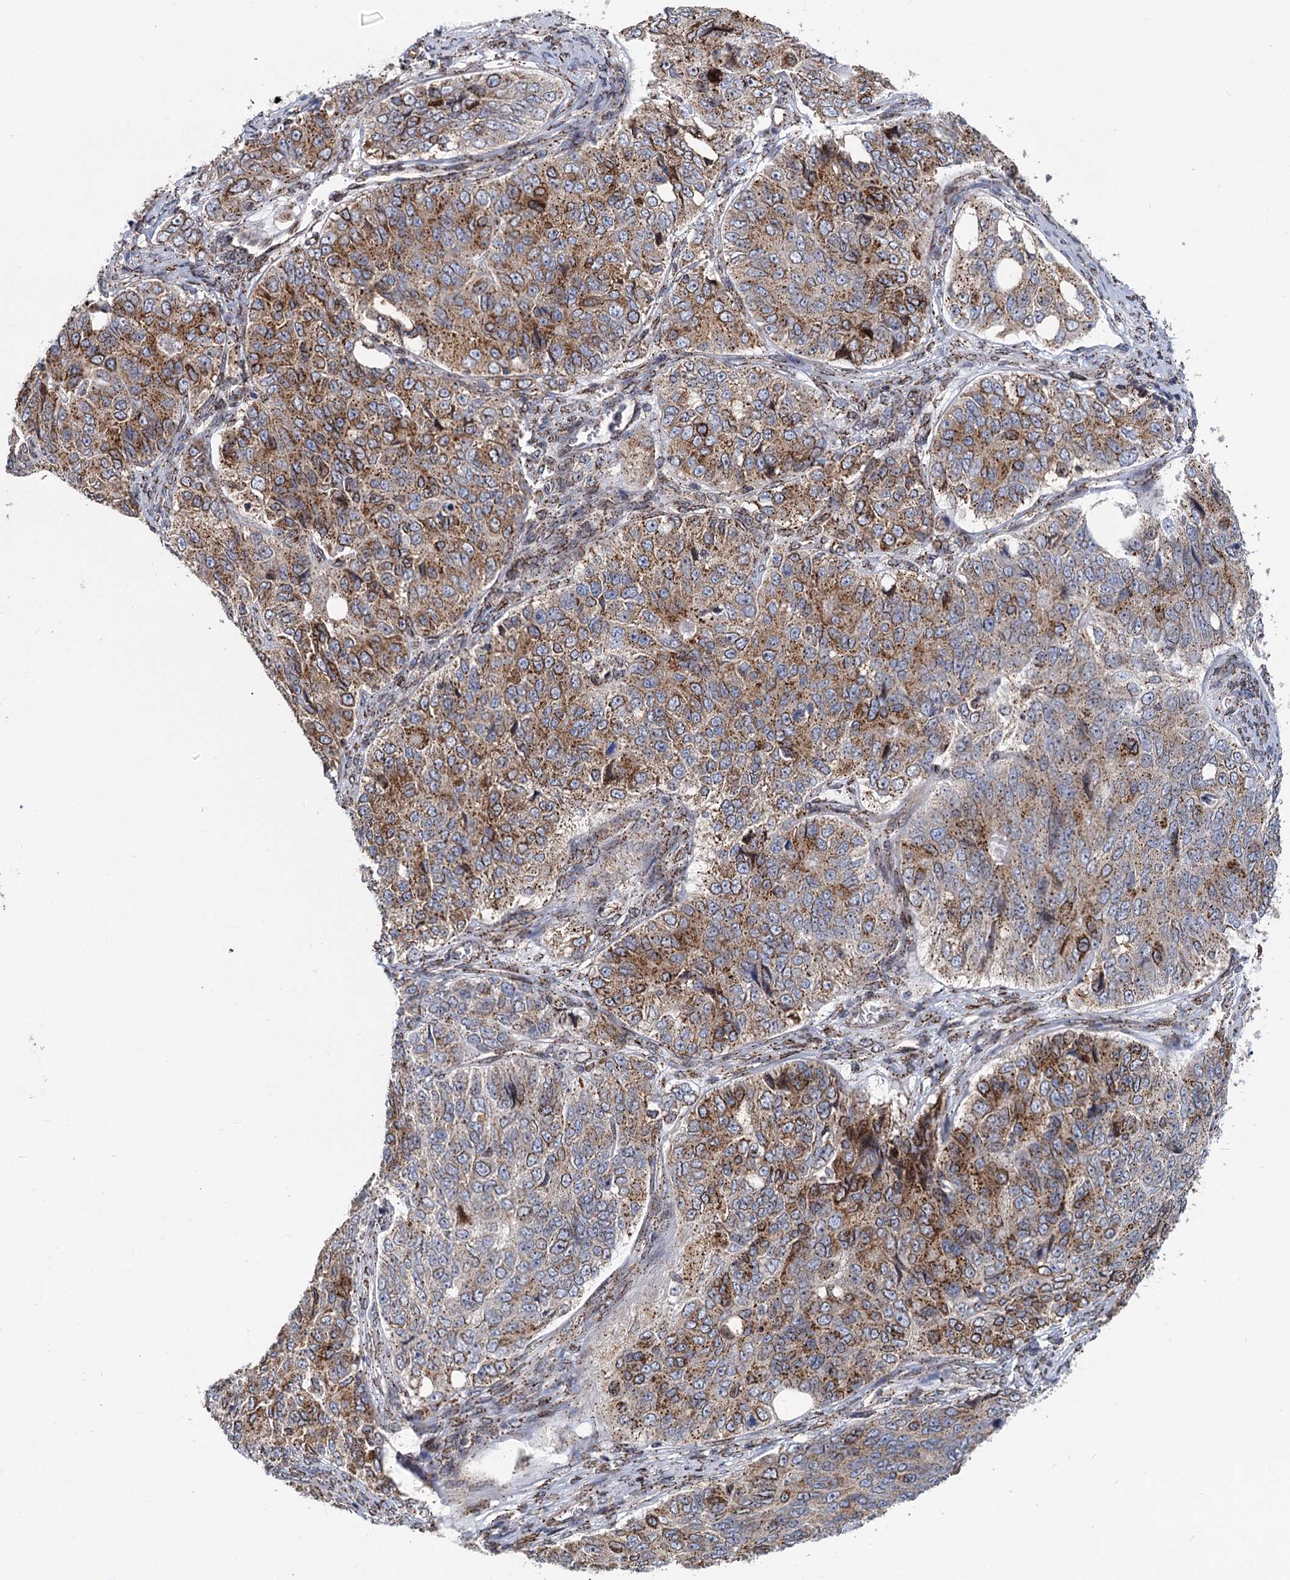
{"staining": {"intensity": "moderate", "quantity": ">75%", "location": "cytoplasmic/membranous"}, "tissue": "ovarian cancer", "cell_type": "Tumor cells", "image_type": "cancer", "snomed": [{"axis": "morphology", "description": "Carcinoma, endometroid"}, {"axis": "topography", "description": "Ovary"}], "caption": "There is medium levels of moderate cytoplasmic/membranous positivity in tumor cells of ovarian cancer (endometroid carcinoma), as demonstrated by immunohistochemical staining (brown color).", "gene": "SUPT20H", "patient": {"sex": "female", "age": 51}}